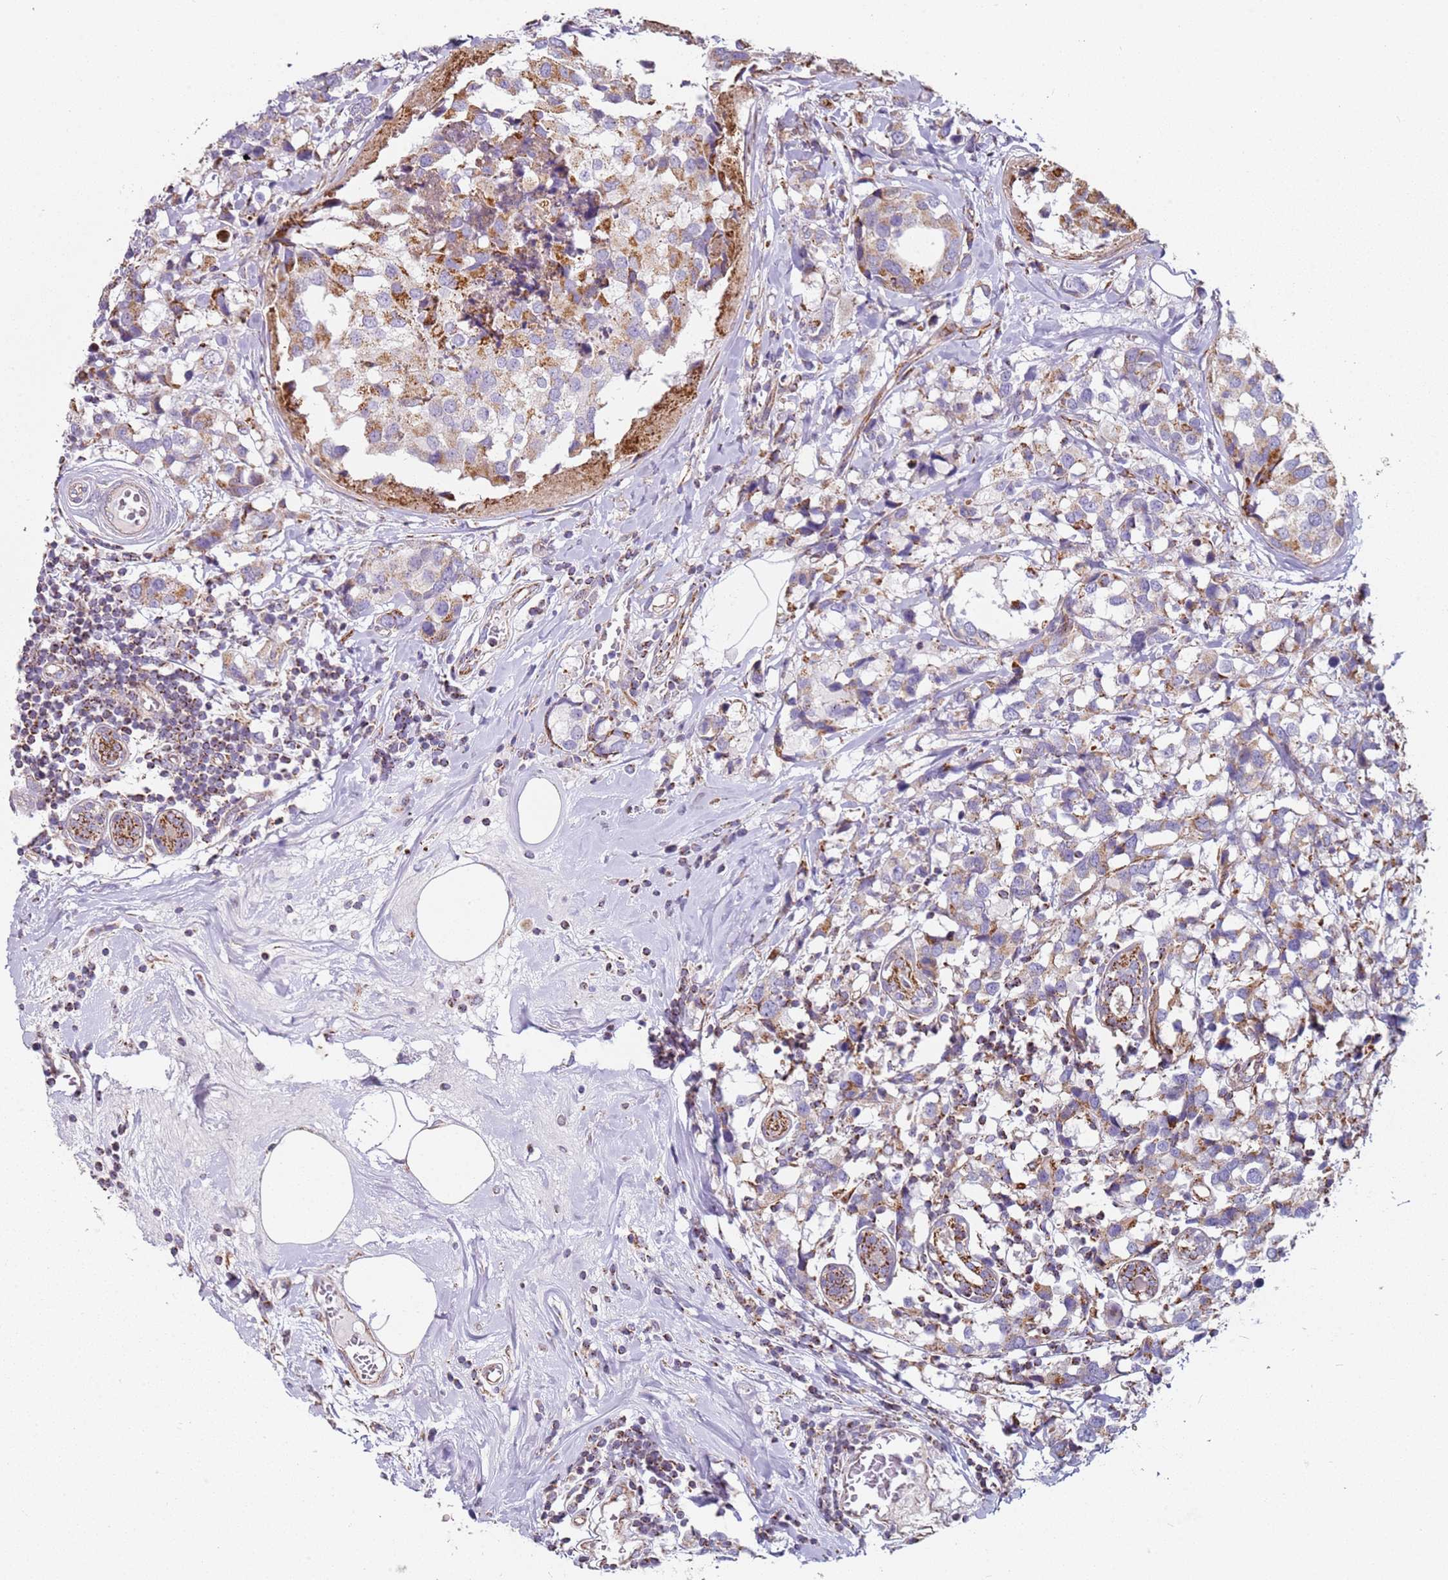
{"staining": {"intensity": "moderate", "quantity": "<25%", "location": "cytoplasmic/membranous"}, "tissue": "breast cancer", "cell_type": "Tumor cells", "image_type": "cancer", "snomed": [{"axis": "morphology", "description": "Lobular carcinoma"}, {"axis": "topography", "description": "Breast"}], "caption": "Protein expression analysis of human breast cancer (lobular carcinoma) reveals moderate cytoplasmic/membranous expression in approximately <25% of tumor cells. The protein is shown in brown color, while the nuclei are stained blue.", "gene": "ALS2", "patient": {"sex": "female", "age": 59}}